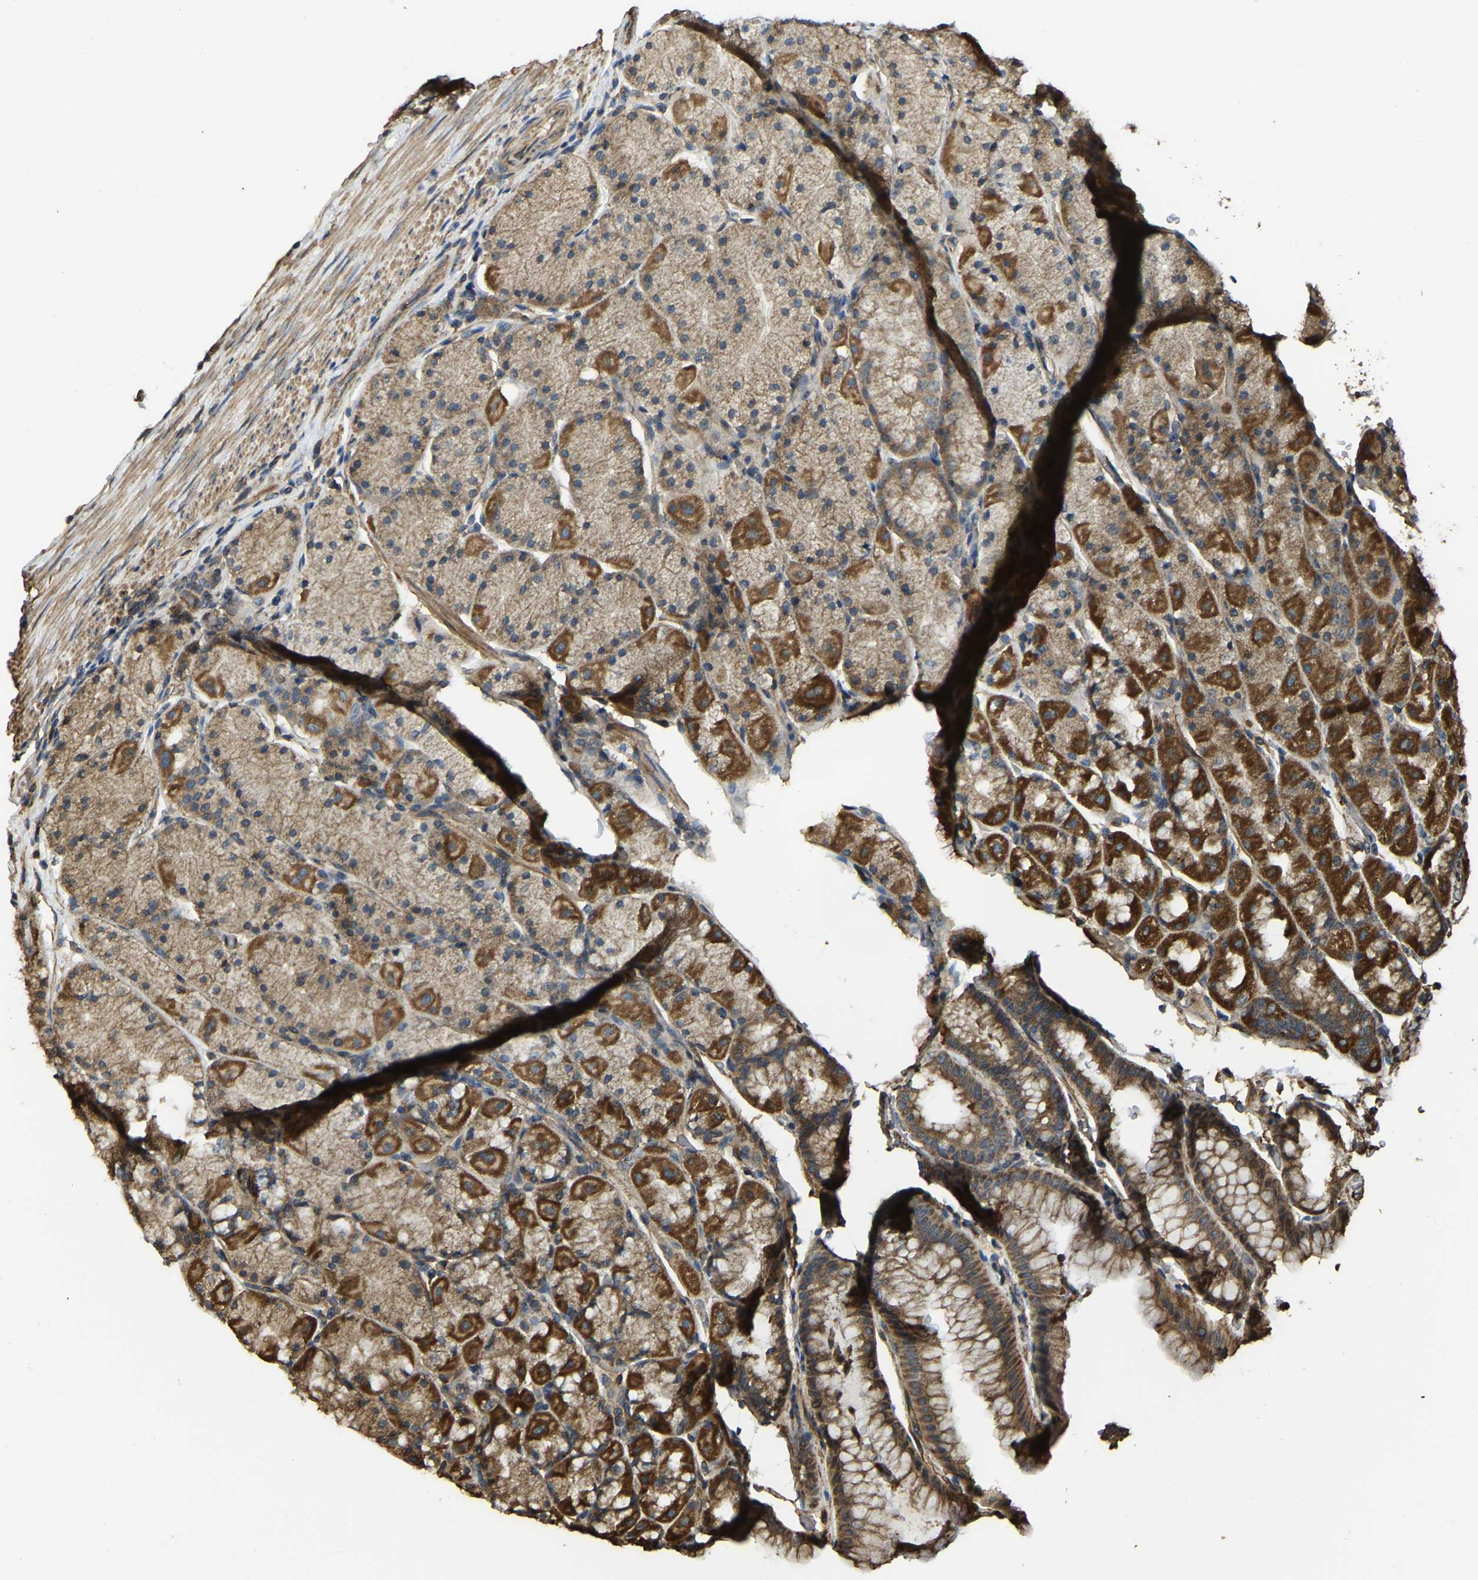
{"staining": {"intensity": "moderate", "quantity": ">75%", "location": "cytoplasmic/membranous"}, "tissue": "stomach", "cell_type": "Glandular cells", "image_type": "normal", "snomed": [{"axis": "morphology", "description": "Normal tissue, NOS"}, {"axis": "morphology", "description": "Carcinoid, malignant, NOS"}, {"axis": "topography", "description": "Stomach, upper"}], "caption": "Brown immunohistochemical staining in unremarkable stomach reveals moderate cytoplasmic/membranous positivity in about >75% of glandular cells. The staining was performed using DAB (3,3'-diaminobenzidine) to visualize the protein expression in brown, while the nuclei were stained in blue with hematoxylin (Magnification: 20x).", "gene": "GNG2", "patient": {"sex": "male", "age": 39}}